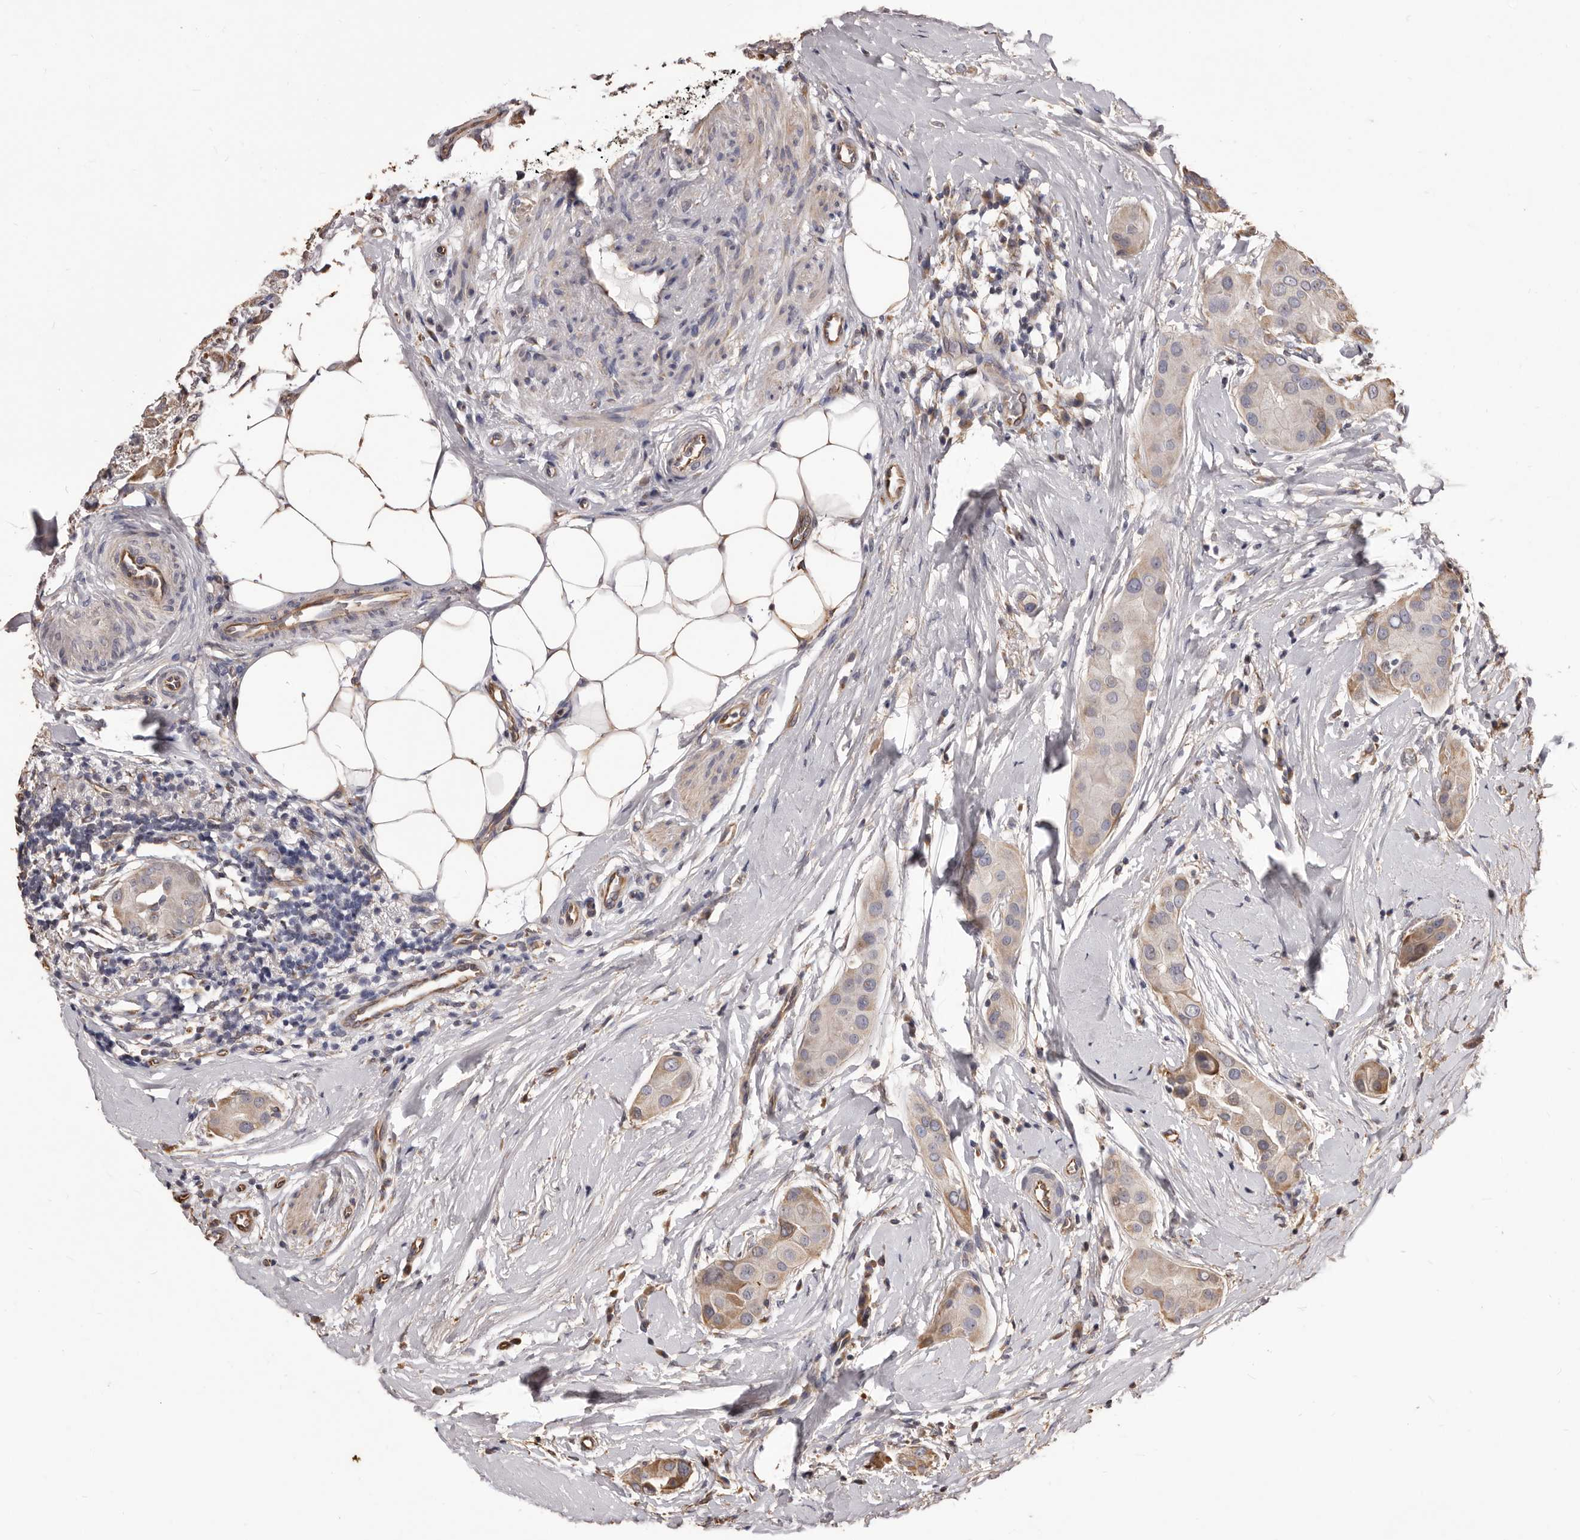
{"staining": {"intensity": "weak", "quantity": "<25%", "location": "cytoplasmic/membranous"}, "tissue": "thyroid cancer", "cell_type": "Tumor cells", "image_type": "cancer", "snomed": [{"axis": "morphology", "description": "Papillary adenocarcinoma, NOS"}, {"axis": "topography", "description": "Thyroid gland"}], "caption": "DAB immunohistochemical staining of thyroid papillary adenocarcinoma exhibits no significant staining in tumor cells.", "gene": "ALPK1", "patient": {"sex": "male", "age": 33}}